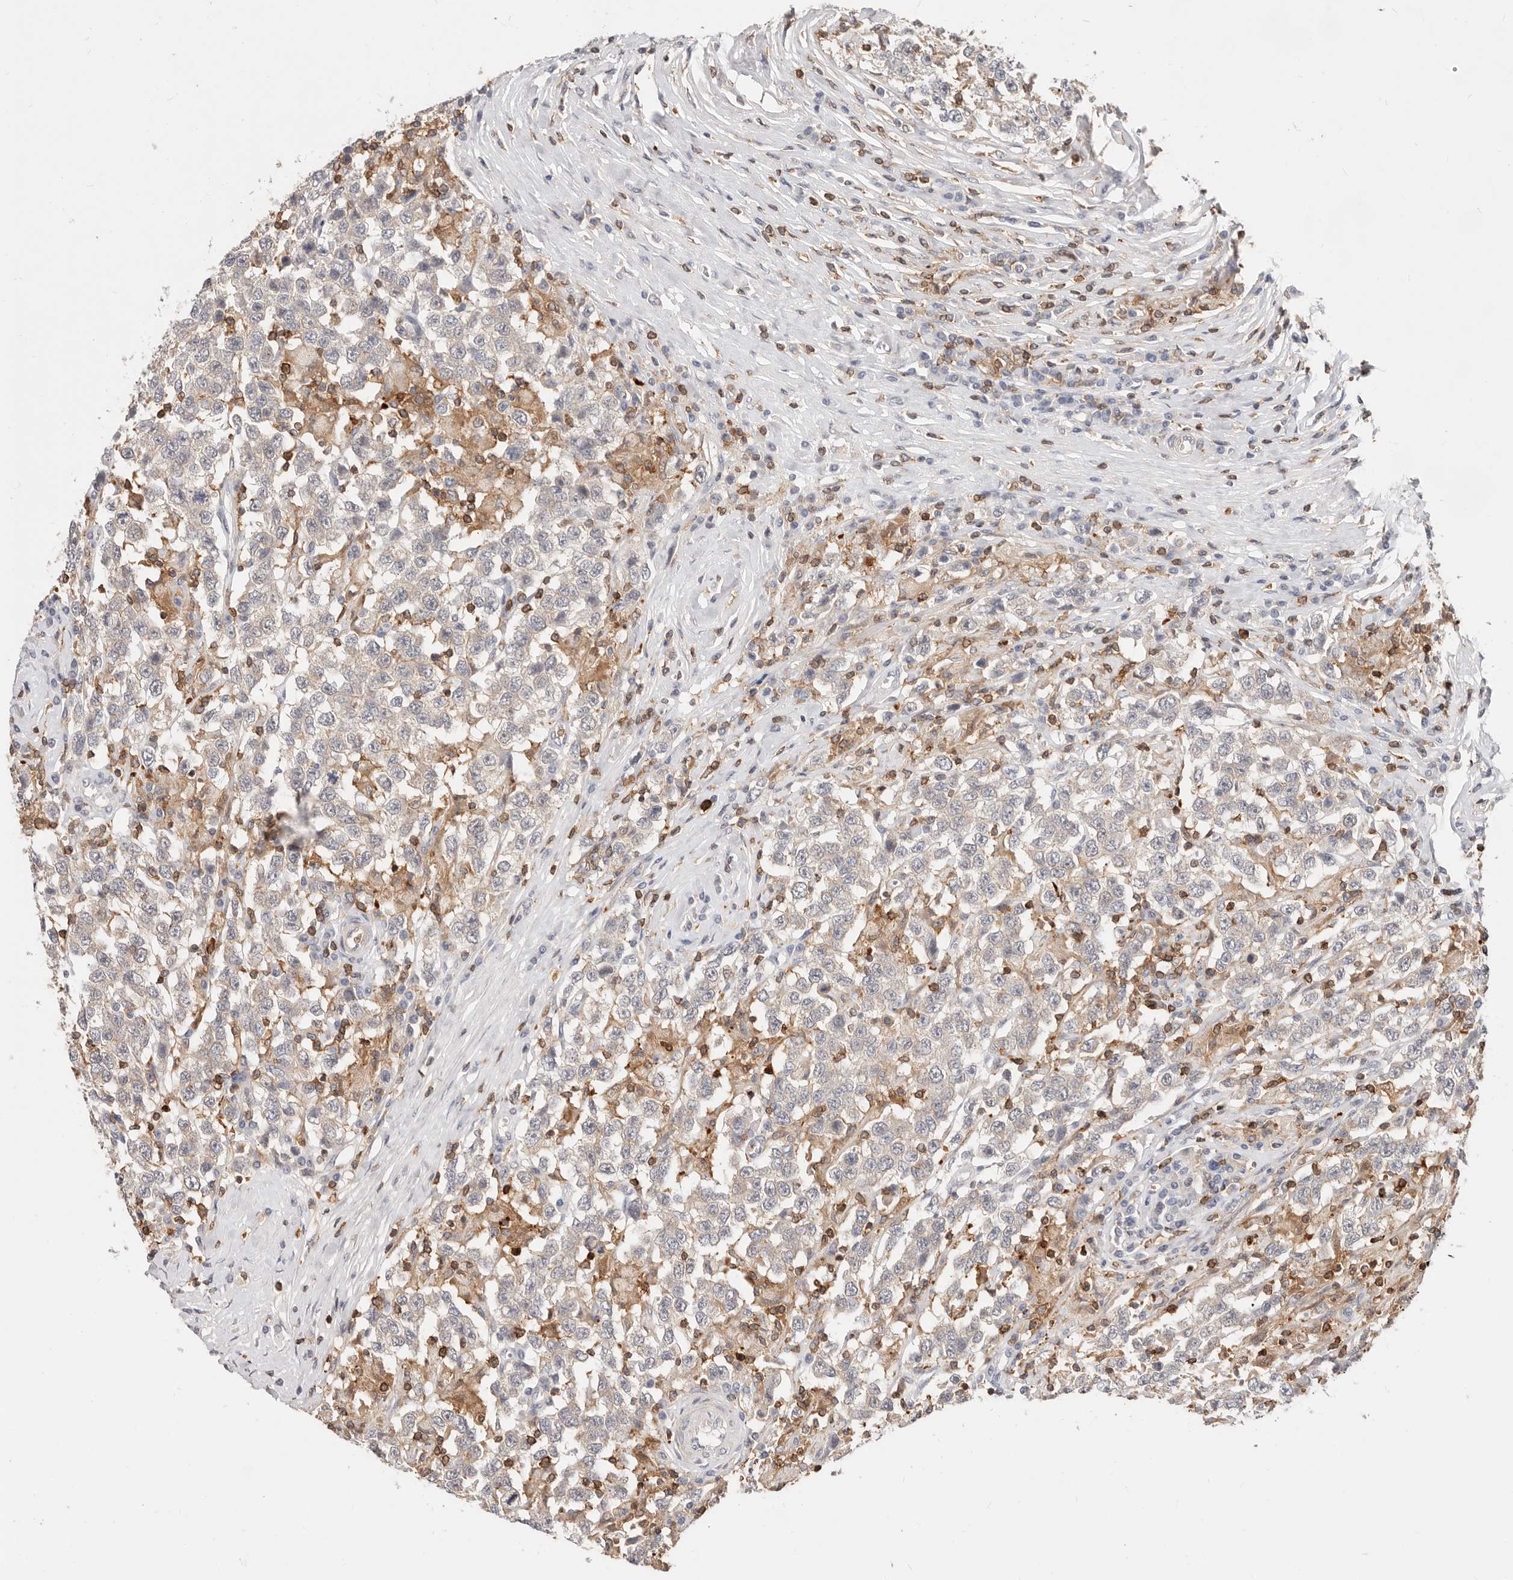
{"staining": {"intensity": "negative", "quantity": "none", "location": "none"}, "tissue": "testis cancer", "cell_type": "Tumor cells", "image_type": "cancer", "snomed": [{"axis": "morphology", "description": "Seminoma, NOS"}, {"axis": "topography", "description": "Testis"}], "caption": "Immunohistochemistry (IHC) image of neoplastic tissue: human testis cancer (seminoma) stained with DAB (3,3'-diaminobenzidine) reveals no significant protein expression in tumor cells. The staining is performed using DAB brown chromogen with nuclei counter-stained in using hematoxylin.", "gene": "TMEM63B", "patient": {"sex": "male", "age": 41}}